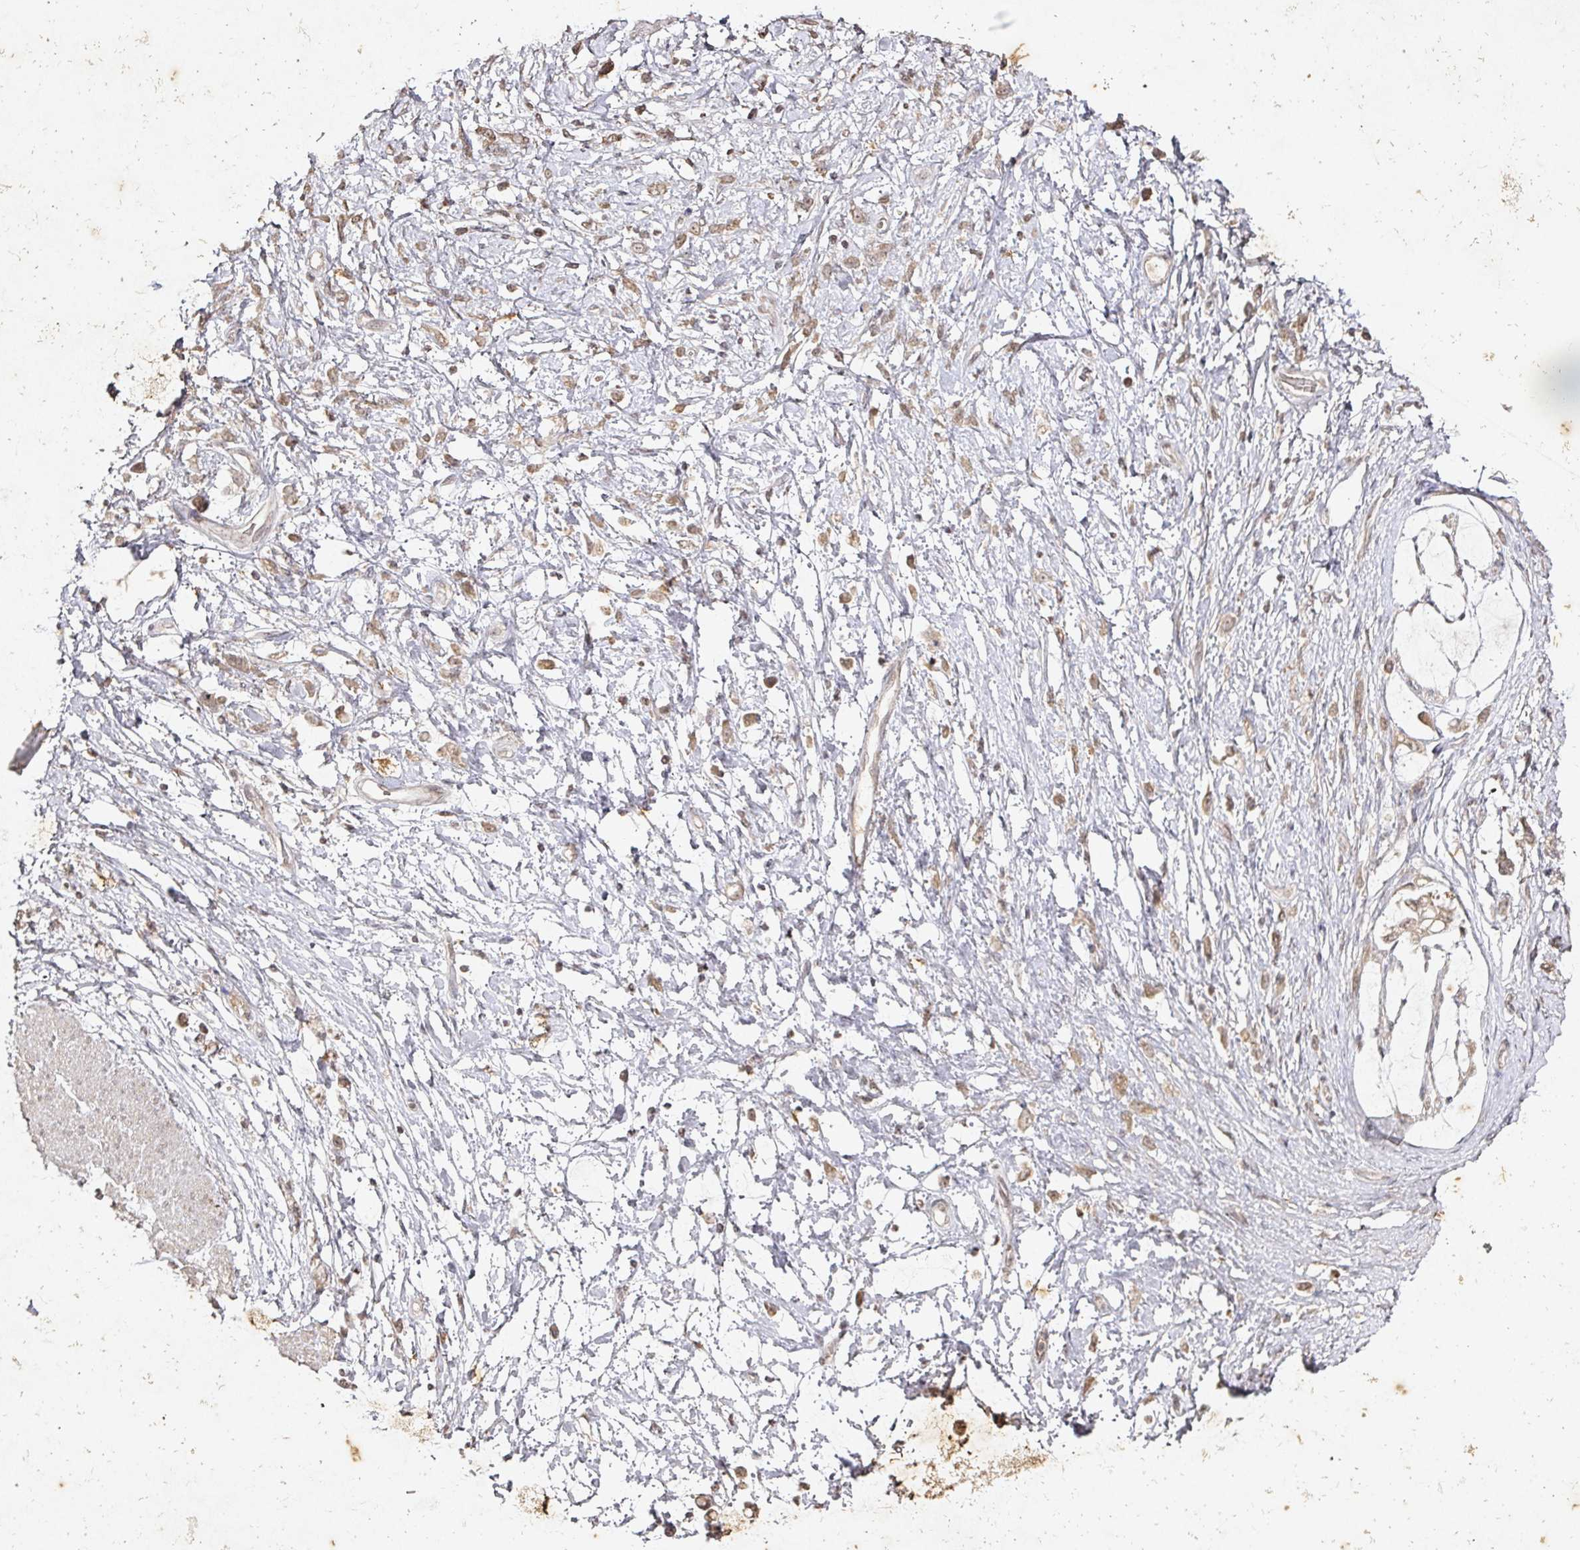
{"staining": {"intensity": "weak", "quantity": ">75%", "location": "cytoplasmic/membranous,nuclear"}, "tissue": "stomach cancer", "cell_type": "Tumor cells", "image_type": "cancer", "snomed": [{"axis": "morphology", "description": "Adenocarcinoma, NOS"}, {"axis": "topography", "description": "Stomach"}], "caption": "Stomach cancer stained for a protein (brown) demonstrates weak cytoplasmic/membranous and nuclear positive expression in about >75% of tumor cells.", "gene": "CAPN5", "patient": {"sex": "female", "age": 60}}